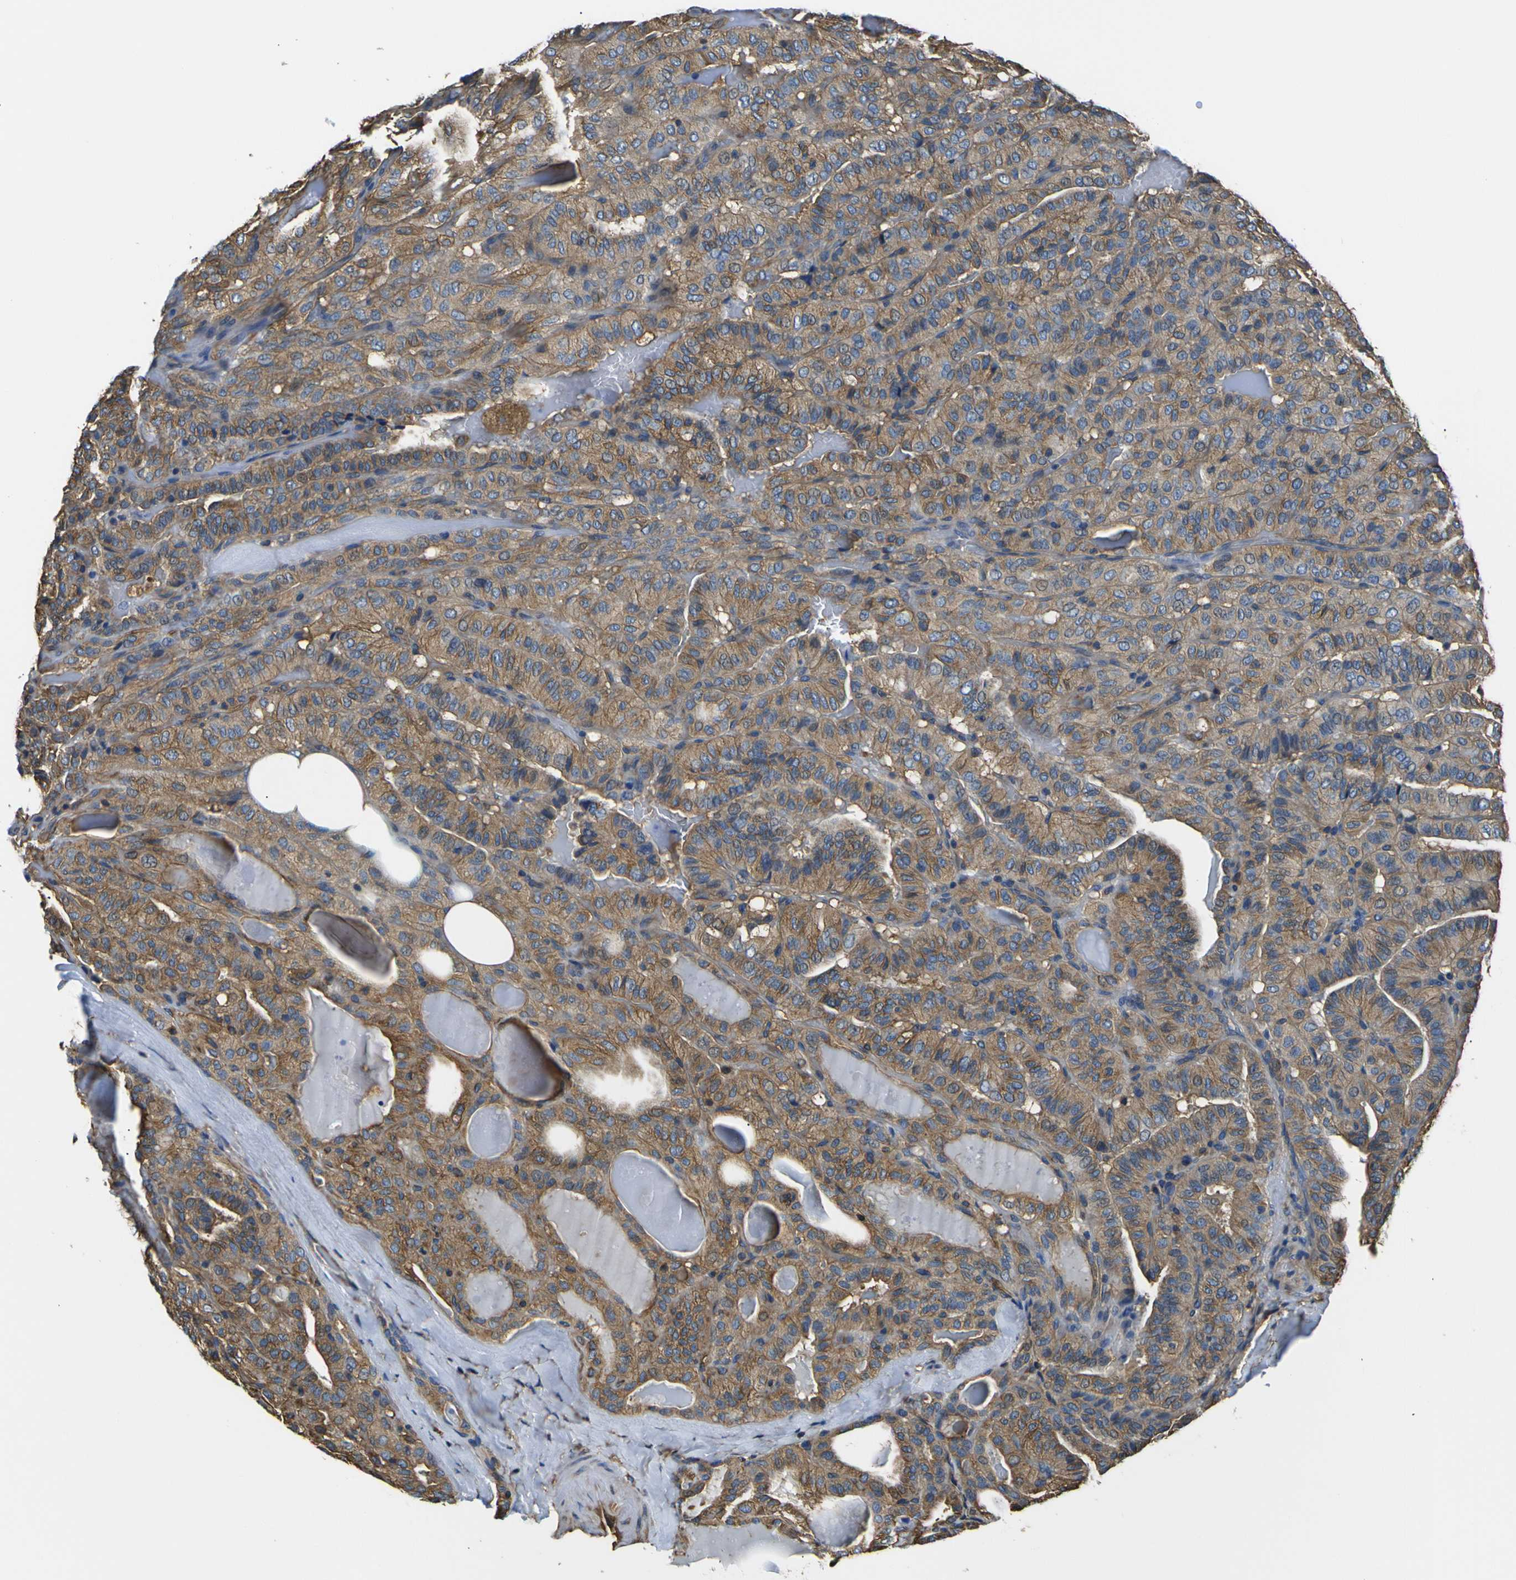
{"staining": {"intensity": "moderate", "quantity": ">75%", "location": "cytoplasmic/membranous"}, "tissue": "thyroid cancer", "cell_type": "Tumor cells", "image_type": "cancer", "snomed": [{"axis": "morphology", "description": "Papillary adenocarcinoma, NOS"}, {"axis": "topography", "description": "Thyroid gland"}], "caption": "Immunohistochemical staining of thyroid cancer (papillary adenocarcinoma) demonstrates moderate cytoplasmic/membranous protein positivity in about >75% of tumor cells. (DAB IHC, brown staining for protein, blue staining for nuclei).", "gene": "TUBB", "patient": {"sex": "male", "age": 77}}